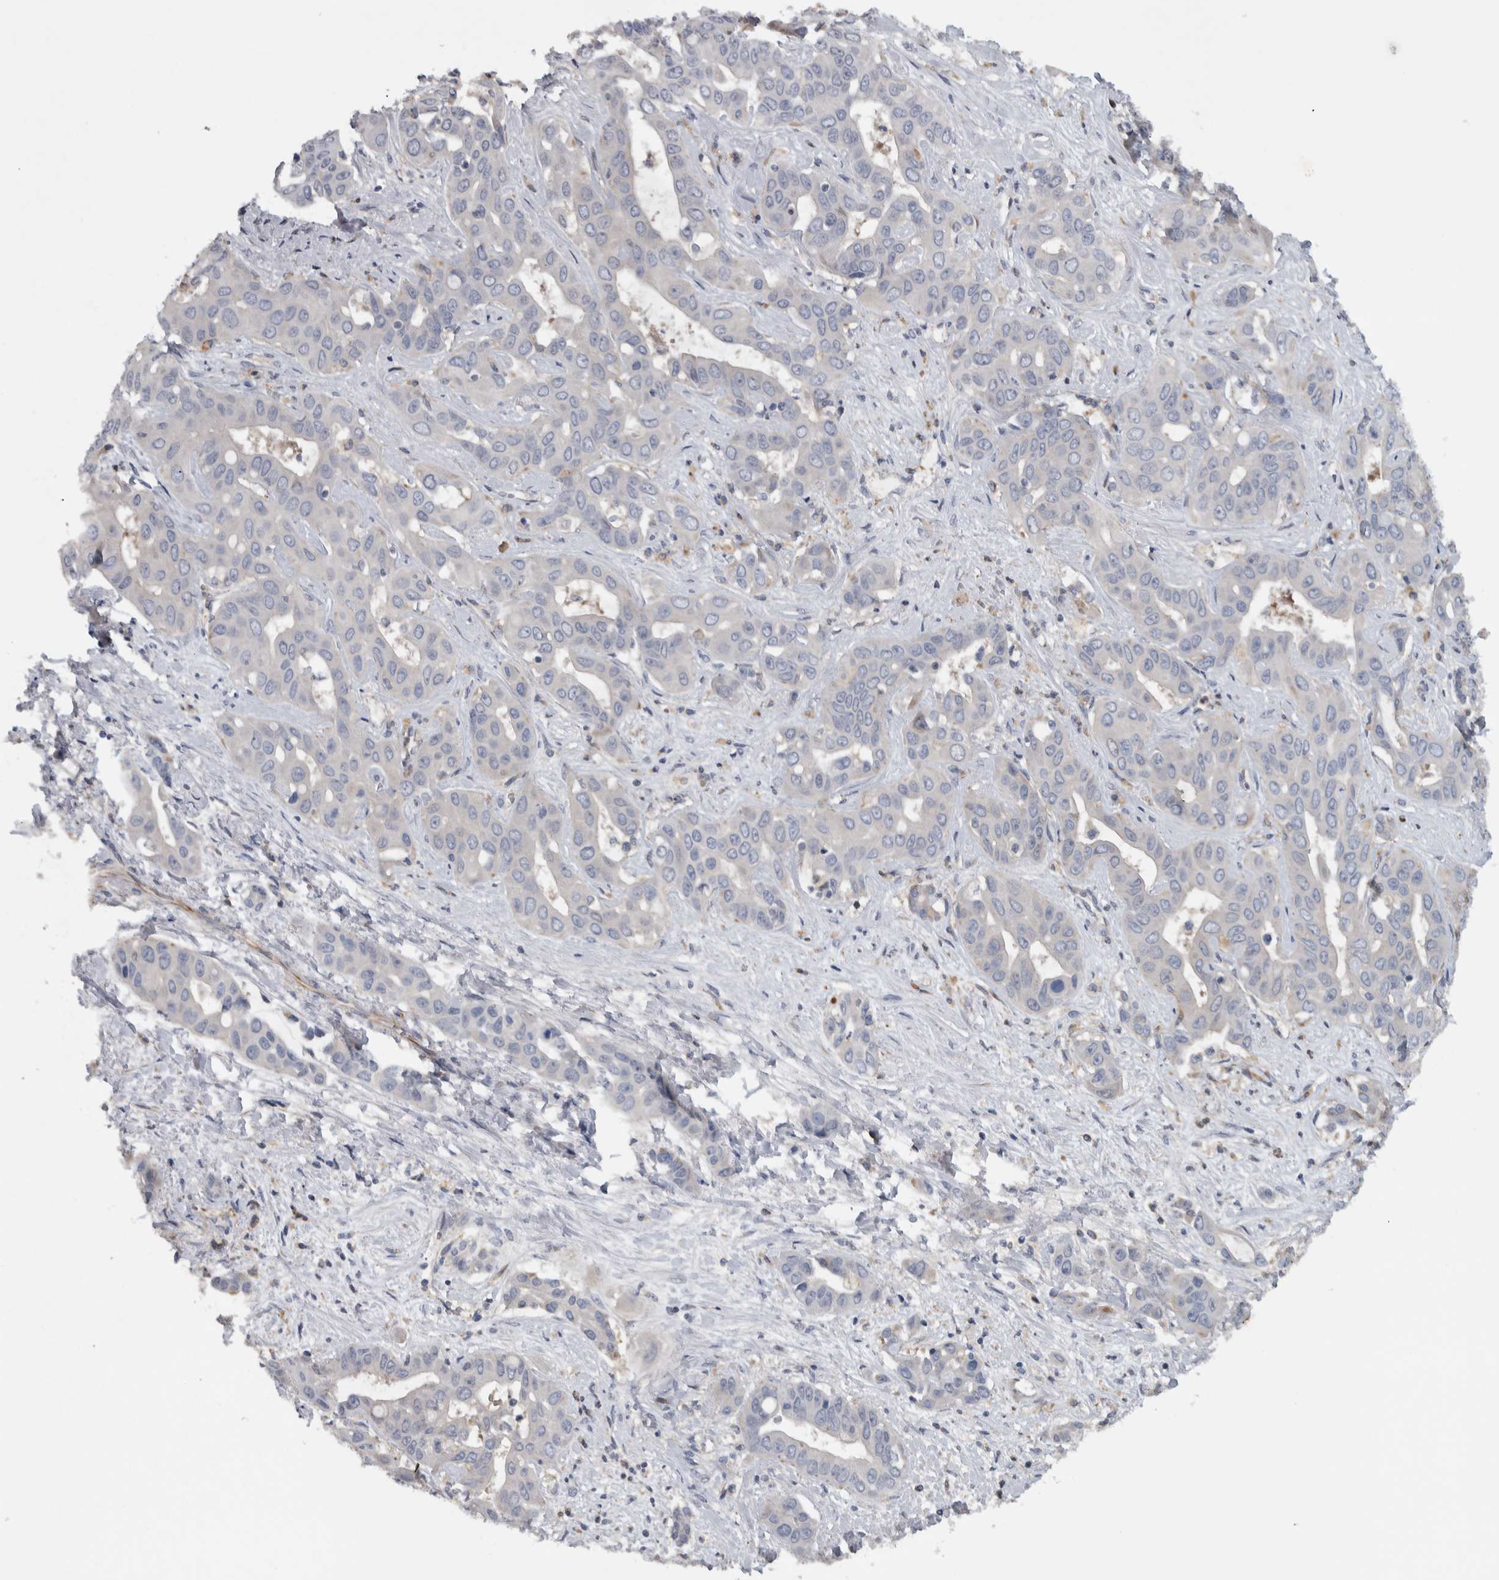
{"staining": {"intensity": "negative", "quantity": "none", "location": "none"}, "tissue": "liver cancer", "cell_type": "Tumor cells", "image_type": "cancer", "snomed": [{"axis": "morphology", "description": "Cholangiocarcinoma"}, {"axis": "topography", "description": "Liver"}], "caption": "Liver cancer (cholangiocarcinoma) was stained to show a protein in brown. There is no significant positivity in tumor cells.", "gene": "NT5C2", "patient": {"sex": "female", "age": 52}}